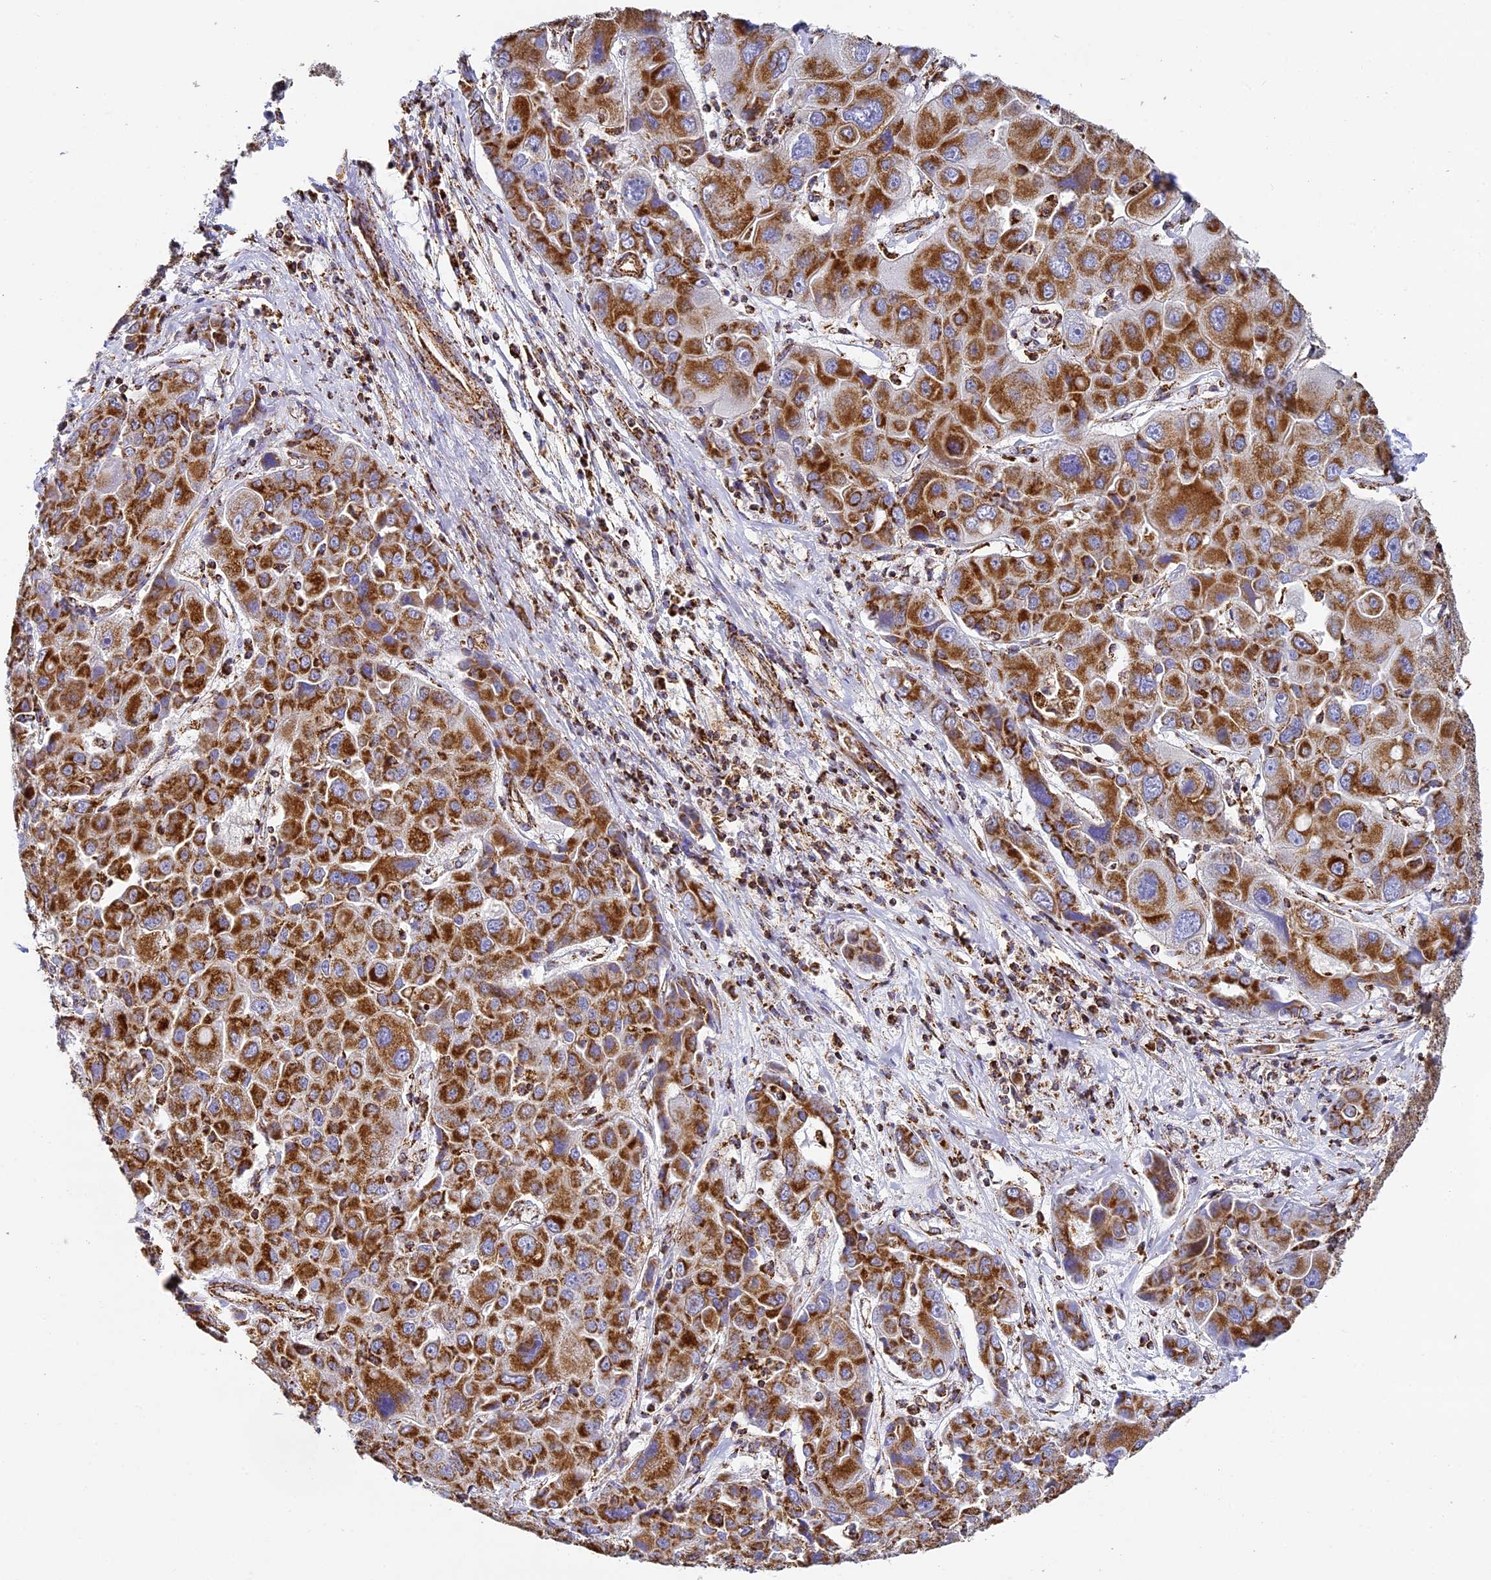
{"staining": {"intensity": "strong", "quantity": ">75%", "location": "cytoplasmic/membranous"}, "tissue": "liver cancer", "cell_type": "Tumor cells", "image_type": "cancer", "snomed": [{"axis": "morphology", "description": "Cholangiocarcinoma"}, {"axis": "topography", "description": "Liver"}], "caption": "Immunohistochemical staining of human cholangiocarcinoma (liver) reveals high levels of strong cytoplasmic/membranous positivity in about >75% of tumor cells.", "gene": "STK17A", "patient": {"sex": "male", "age": 67}}